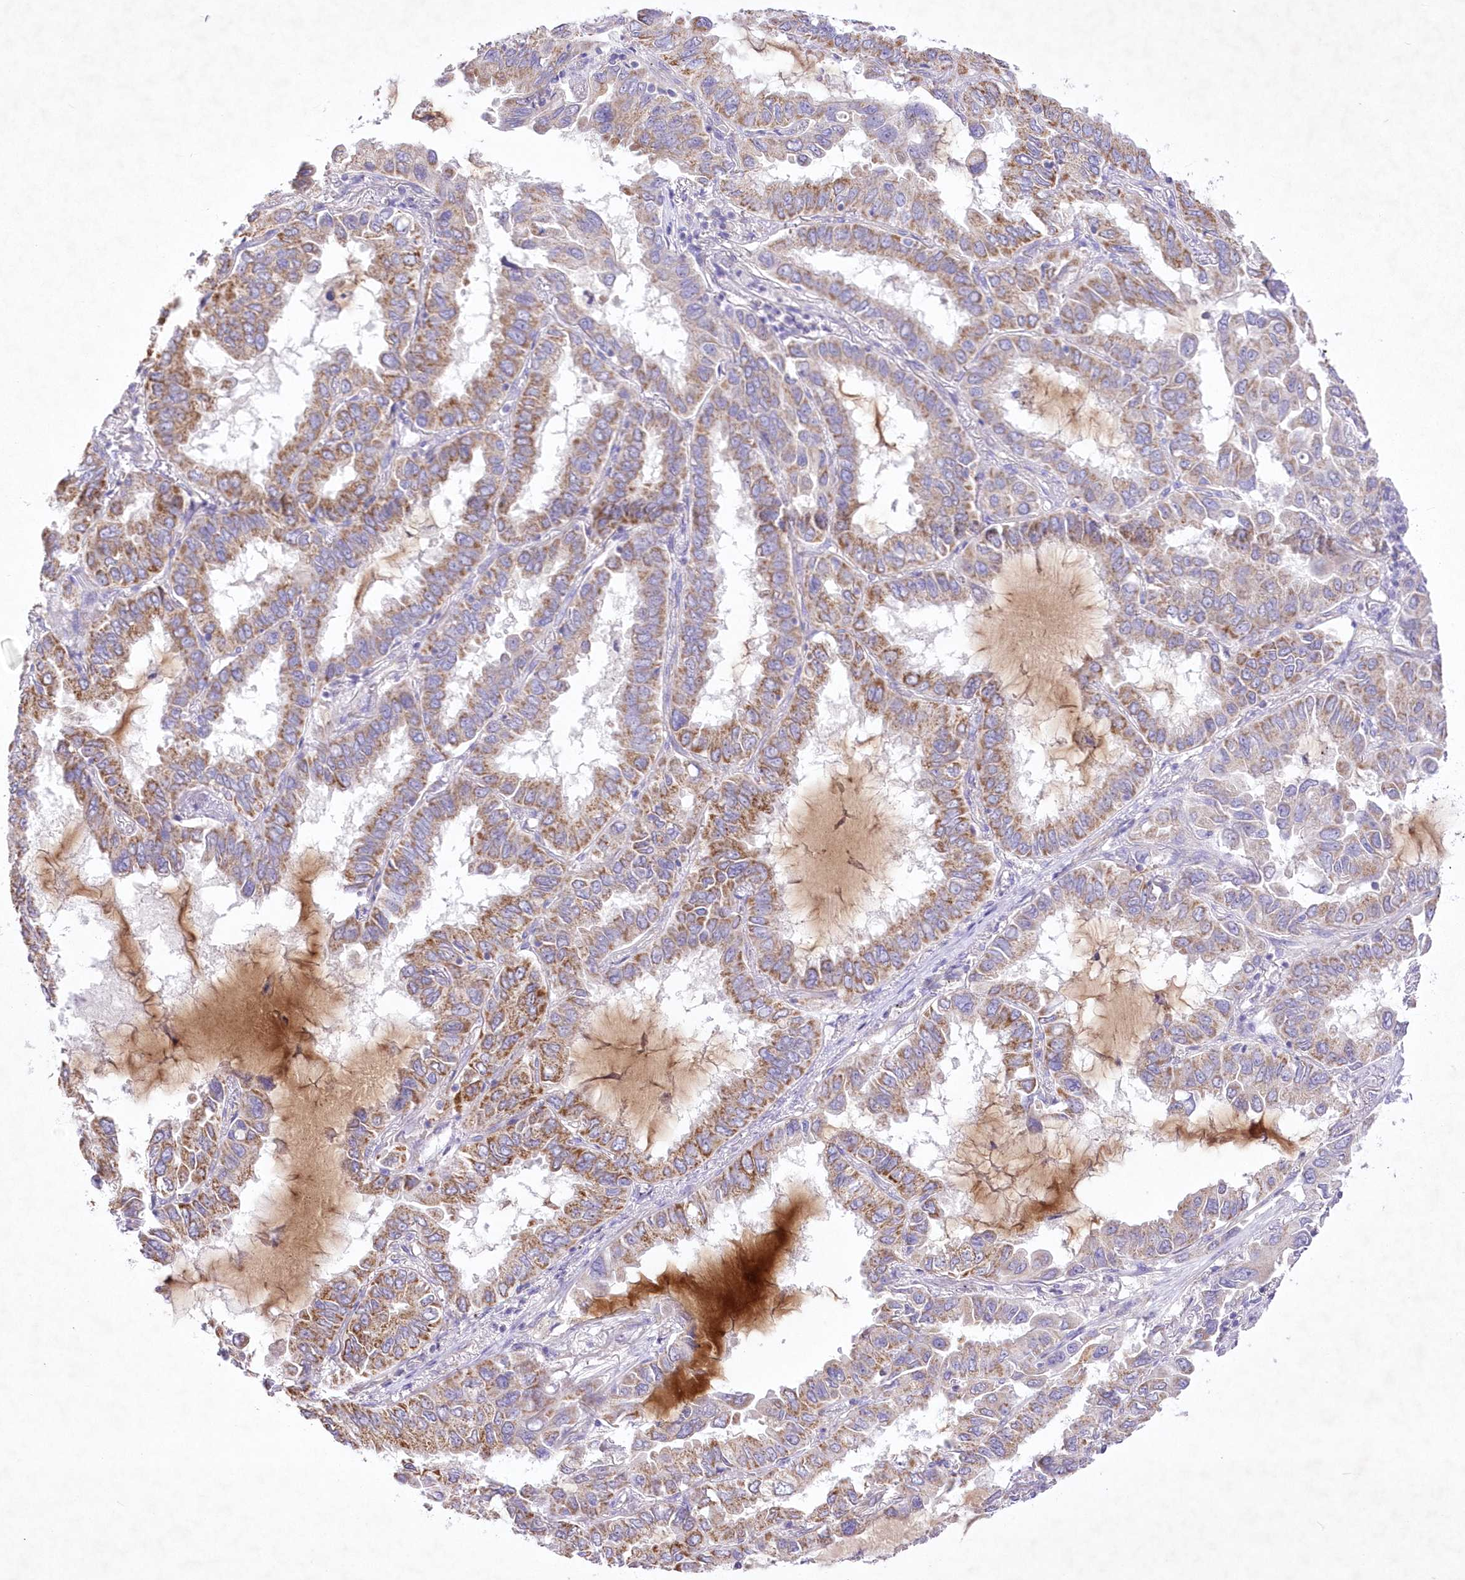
{"staining": {"intensity": "moderate", "quantity": "25%-75%", "location": "cytoplasmic/membranous"}, "tissue": "lung cancer", "cell_type": "Tumor cells", "image_type": "cancer", "snomed": [{"axis": "morphology", "description": "Adenocarcinoma, NOS"}, {"axis": "topography", "description": "Lung"}], "caption": "Protein staining by immunohistochemistry (IHC) exhibits moderate cytoplasmic/membranous staining in about 25%-75% of tumor cells in lung cancer (adenocarcinoma).", "gene": "ITSN2", "patient": {"sex": "male", "age": 64}}